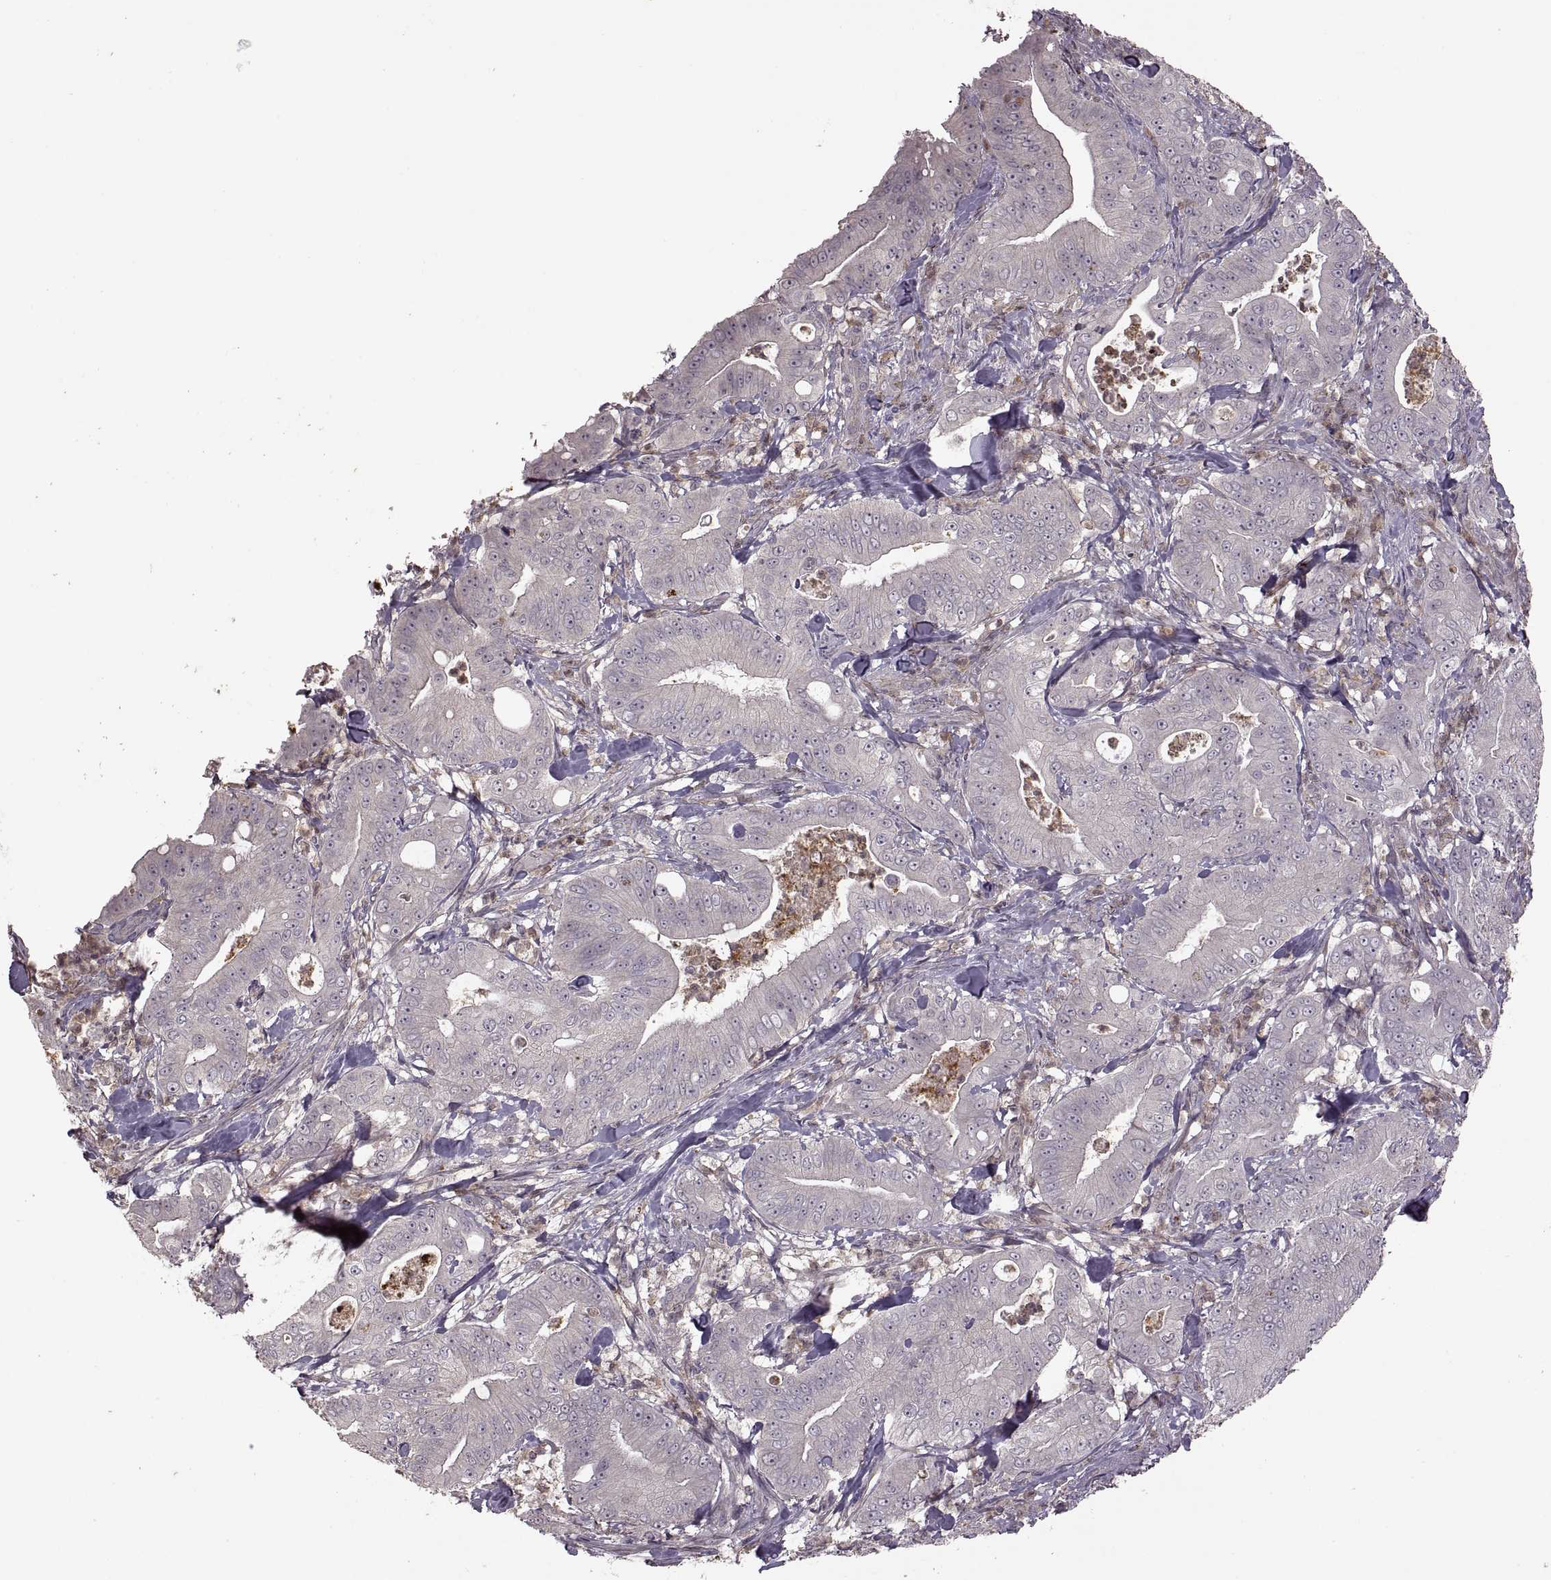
{"staining": {"intensity": "negative", "quantity": "none", "location": "none"}, "tissue": "pancreatic cancer", "cell_type": "Tumor cells", "image_type": "cancer", "snomed": [{"axis": "morphology", "description": "Adenocarcinoma, NOS"}, {"axis": "topography", "description": "Pancreas"}], "caption": "Adenocarcinoma (pancreatic) was stained to show a protein in brown. There is no significant positivity in tumor cells.", "gene": "PIERCE1", "patient": {"sex": "male", "age": 71}}